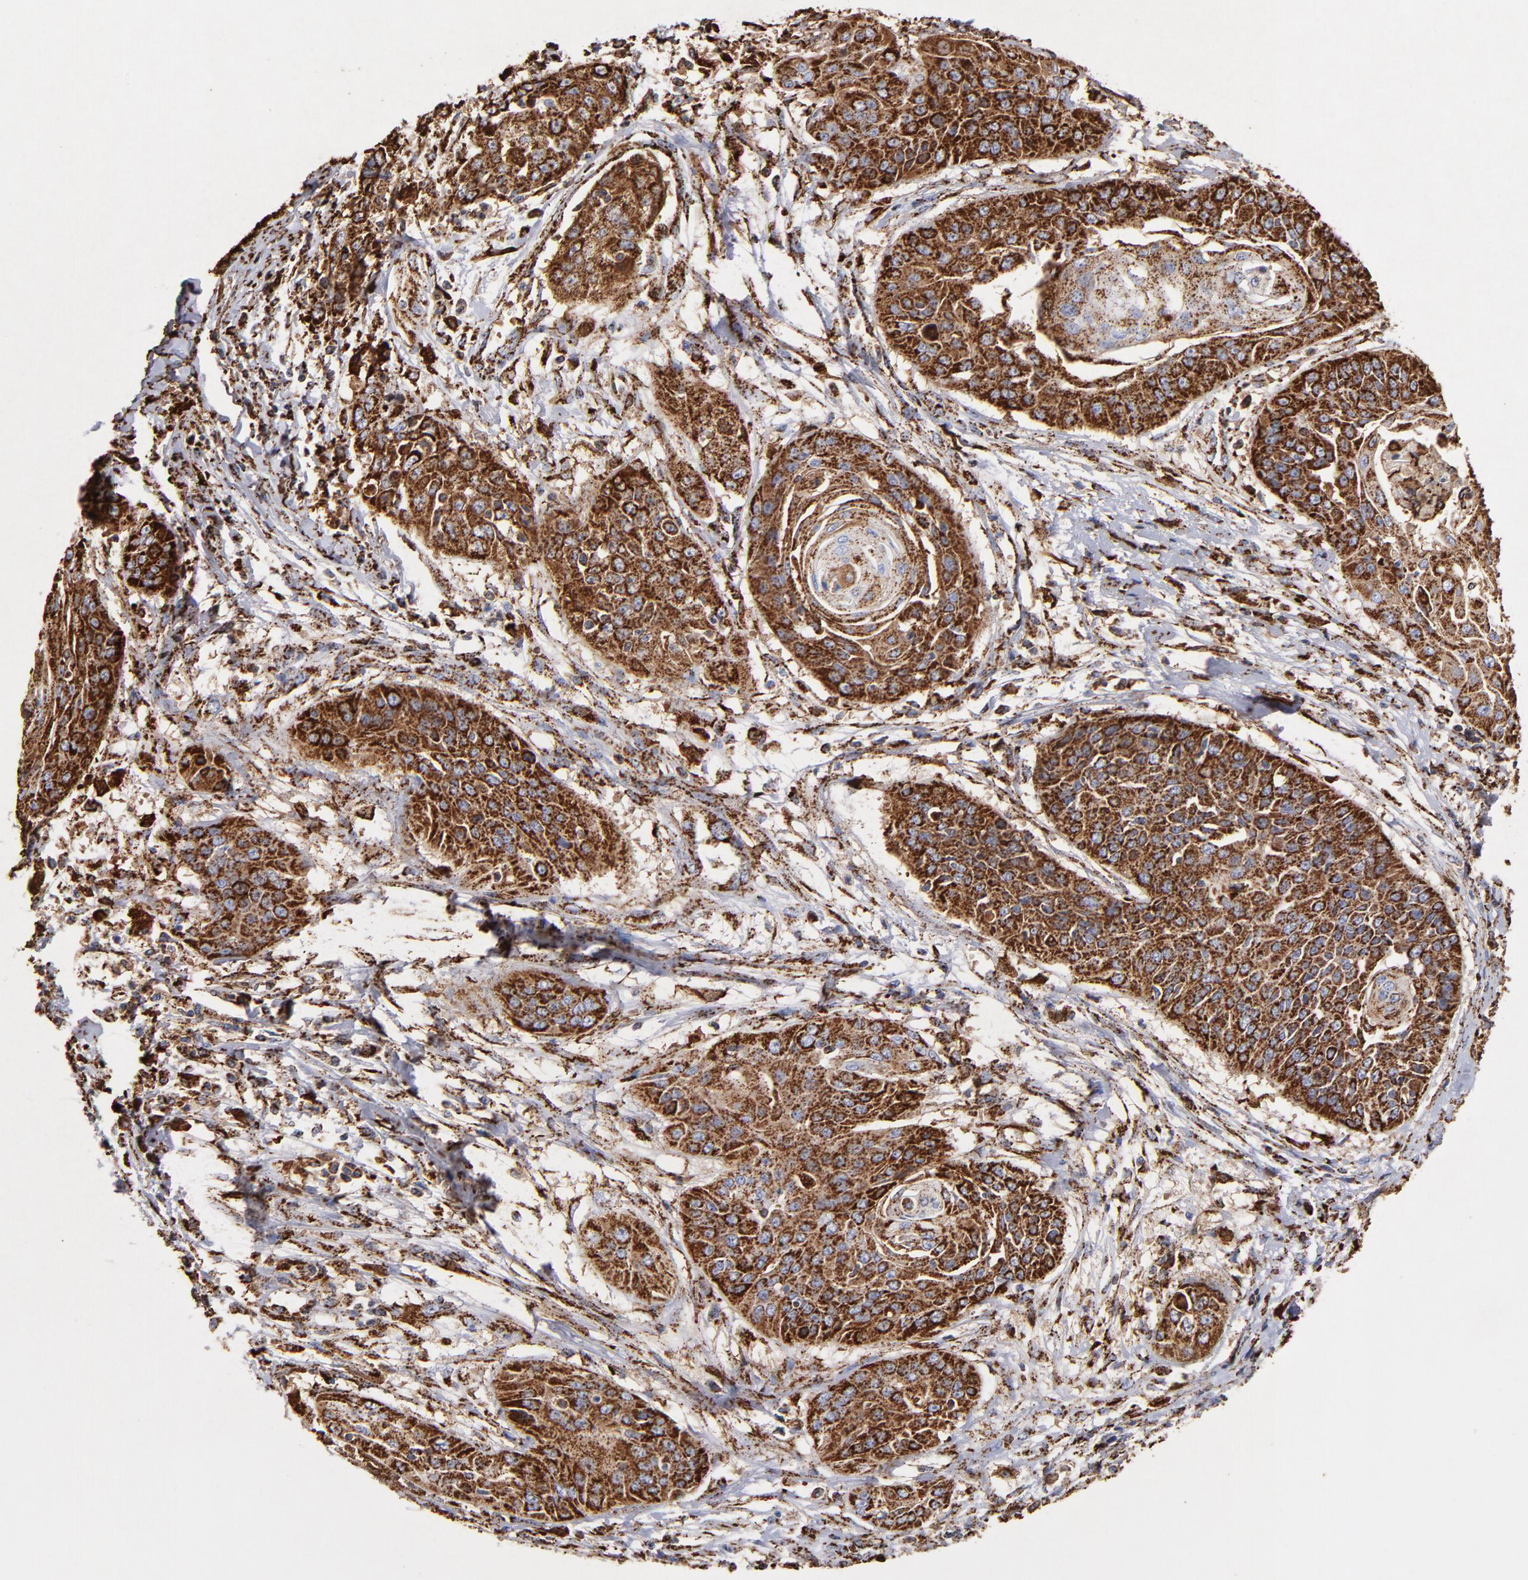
{"staining": {"intensity": "strong", "quantity": ">75%", "location": "cytoplasmic/membranous"}, "tissue": "cervical cancer", "cell_type": "Tumor cells", "image_type": "cancer", "snomed": [{"axis": "morphology", "description": "Squamous cell carcinoma, NOS"}, {"axis": "topography", "description": "Cervix"}], "caption": "Human cervical cancer stained for a protein (brown) reveals strong cytoplasmic/membranous positive expression in about >75% of tumor cells.", "gene": "SOD2", "patient": {"sex": "female", "age": 64}}